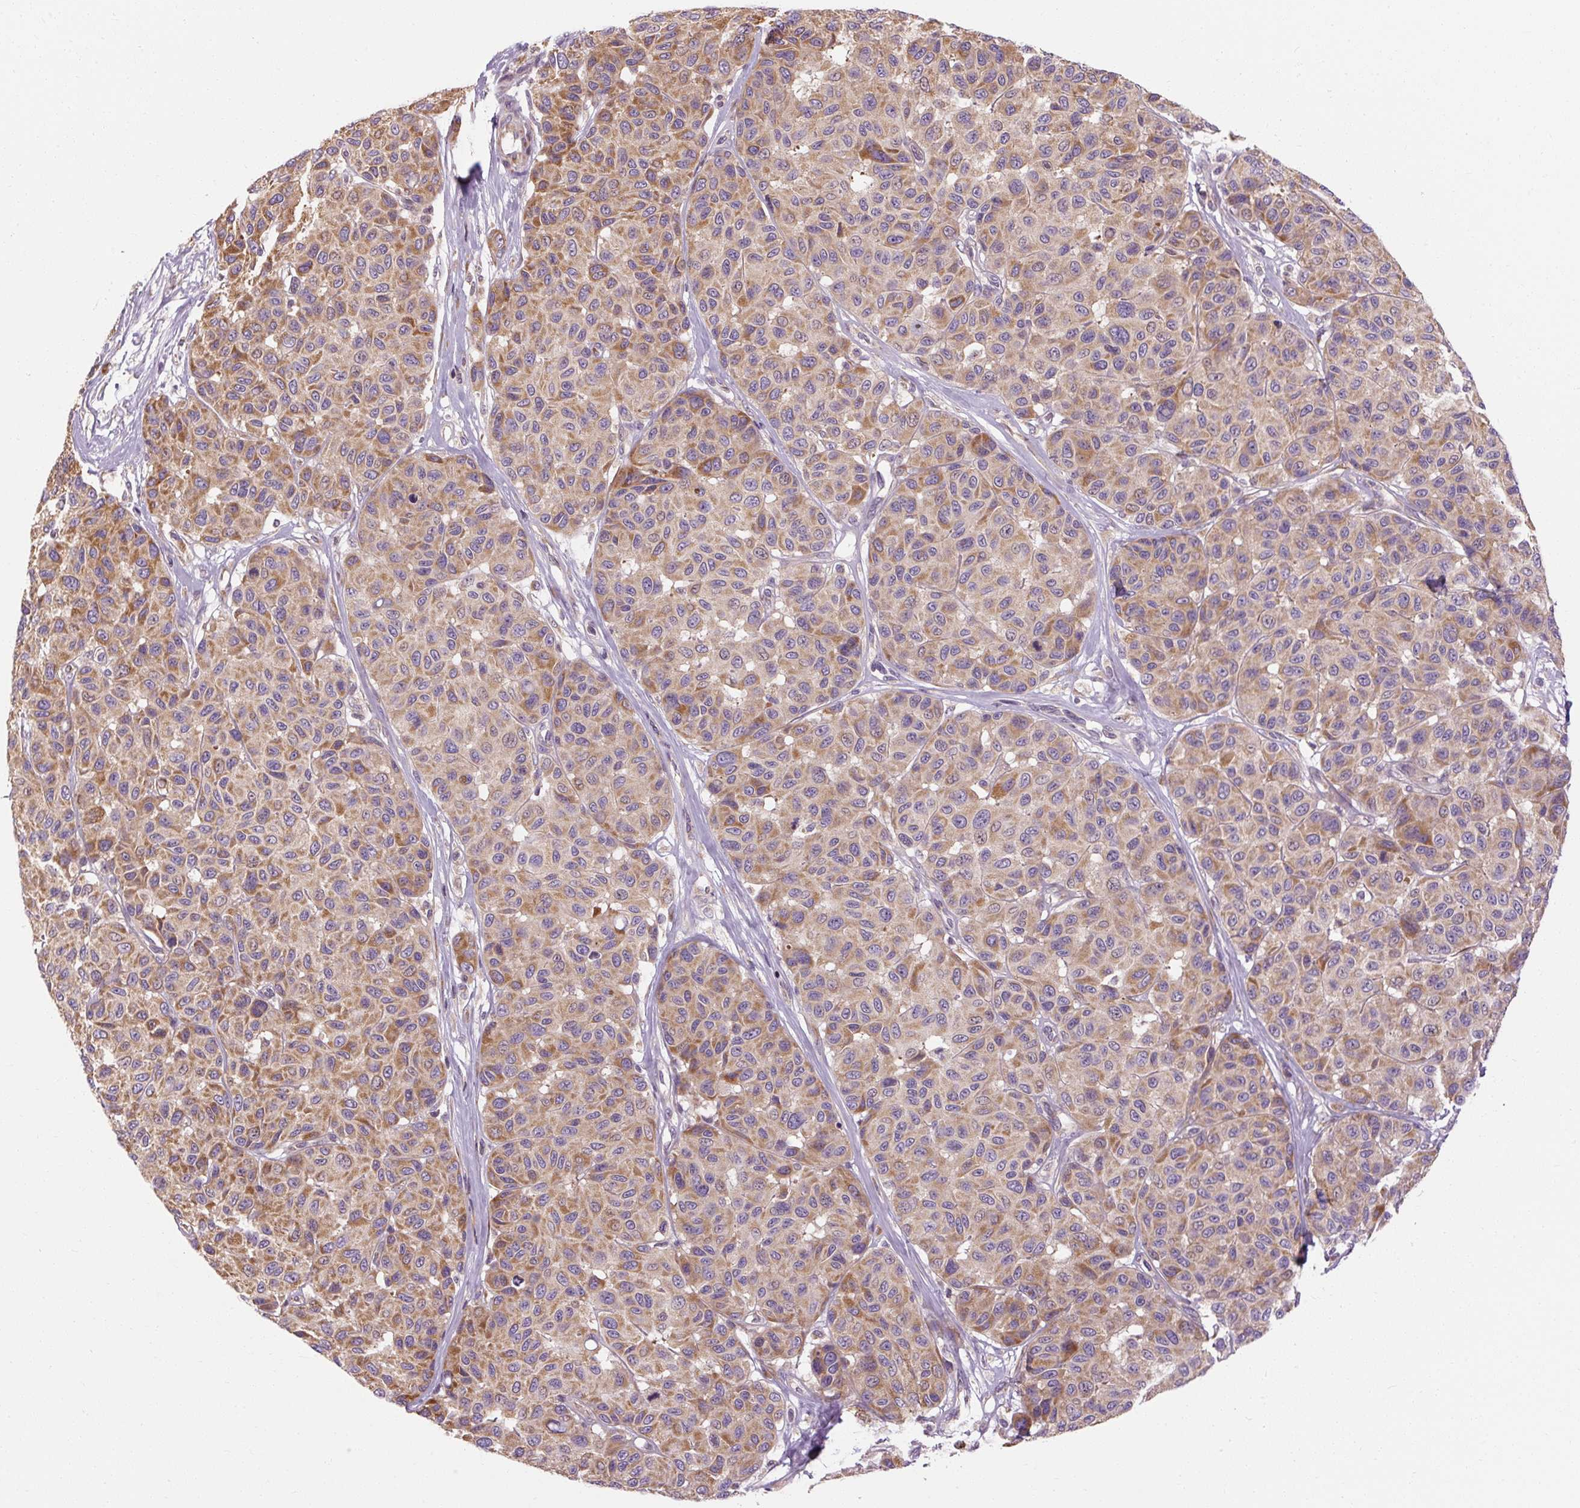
{"staining": {"intensity": "moderate", "quantity": ">75%", "location": "cytoplasmic/membranous"}, "tissue": "melanoma", "cell_type": "Tumor cells", "image_type": "cancer", "snomed": [{"axis": "morphology", "description": "Malignant melanoma, NOS"}, {"axis": "topography", "description": "Skin"}], "caption": "Immunohistochemistry (IHC) (DAB) staining of melanoma reveals moderate cytoplasmic/membranous protein expression in approximately >75% of tumor cells.", "gene": "PRSS48", "patient": {"sex": "female", "age": 66}}